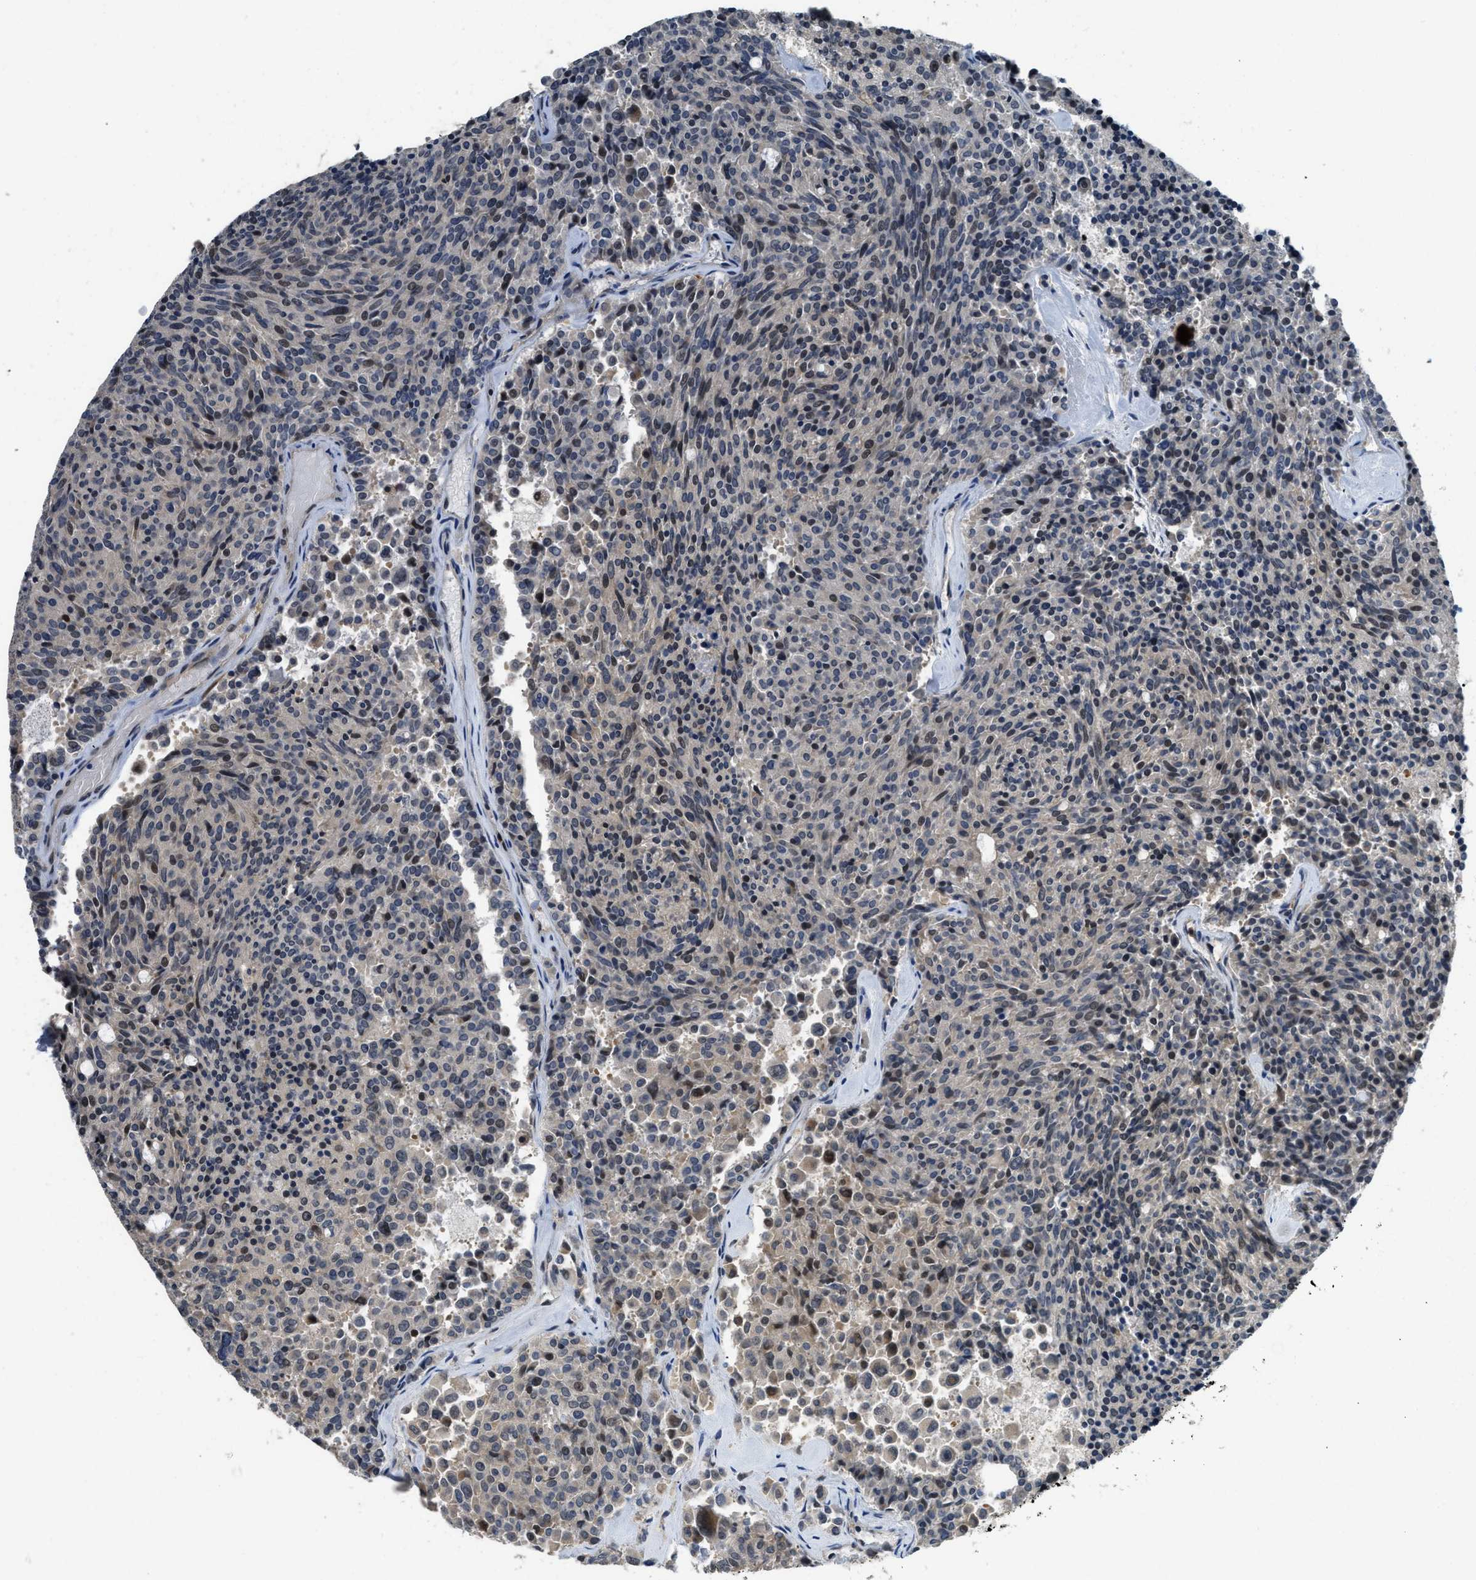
{"staining": {"intensity": "negative", "quantity": "none", "location": "none"}, "tissue": "carcinoid", "cell_type": "Tumor cells", "image_type": "cancer", "snomed": [{"axis": "morphology", "description": "Carcinoid, malignant, NOS"}, {"axis": "topography", "description": "Pancreas"}], "caption": "Malignant carcinoid was stained to show a protein in brown. There is no significant expression in tumor cells.", "gene": "TES", "patient": {"sex": "female", "age": 54}}